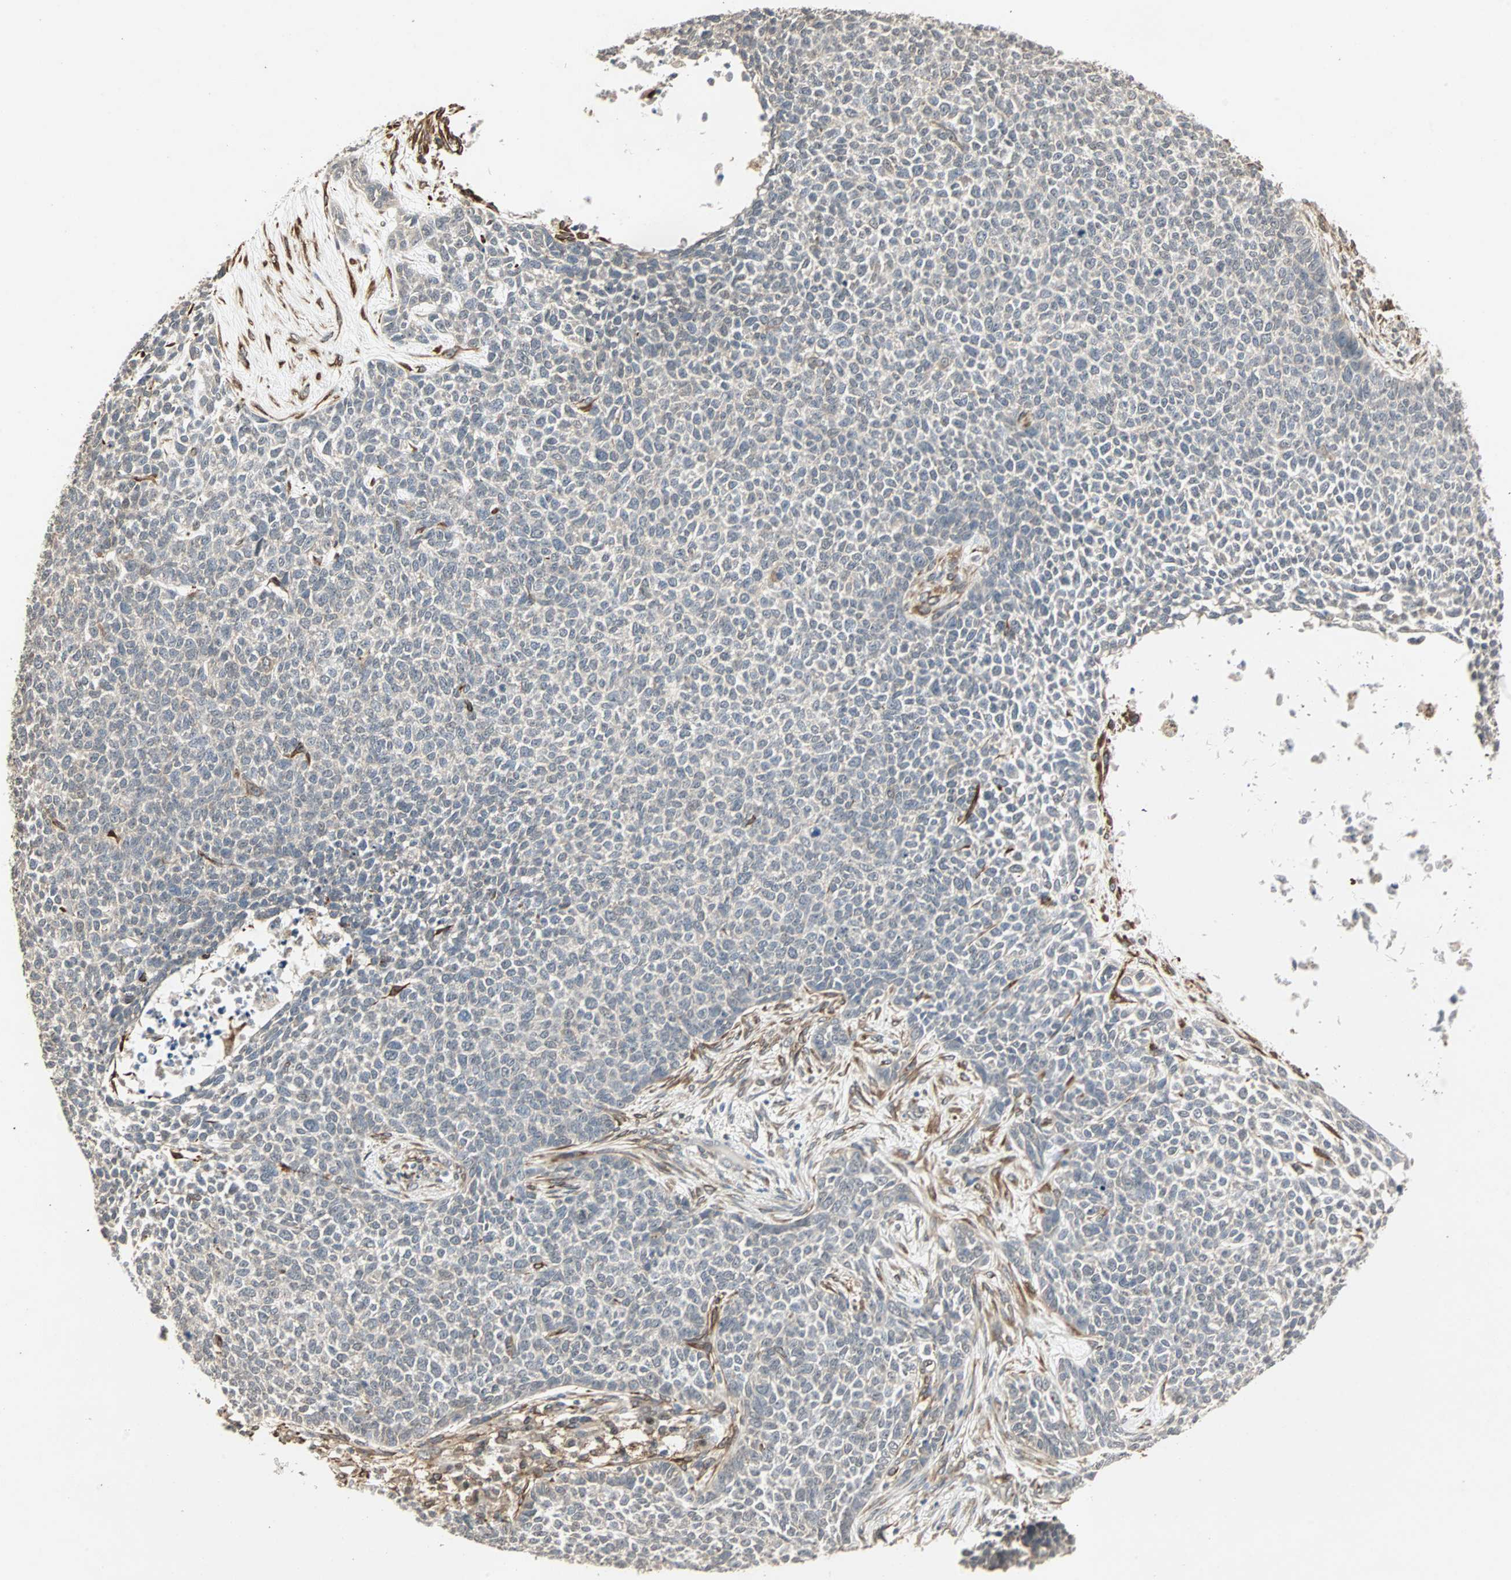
{"staining": {"intensity": "weak", "quantity": "<25%", "location": "cytoplasmic/membranous"}, "tissue": "skin cancer", "cell_type": "Tumor cells", "image_type": "cancer", "snomed": [{"axis": "morphology", "description": "Basal cell carcinoma"}, {"axis": "topography", "description": "Skin"}], "caption": "Tumor cells are negative for brown protein staining in basal cell carcinoma (skin).", "gene": "TRPV4", "patient": {"sex": "female", "age": 84}}